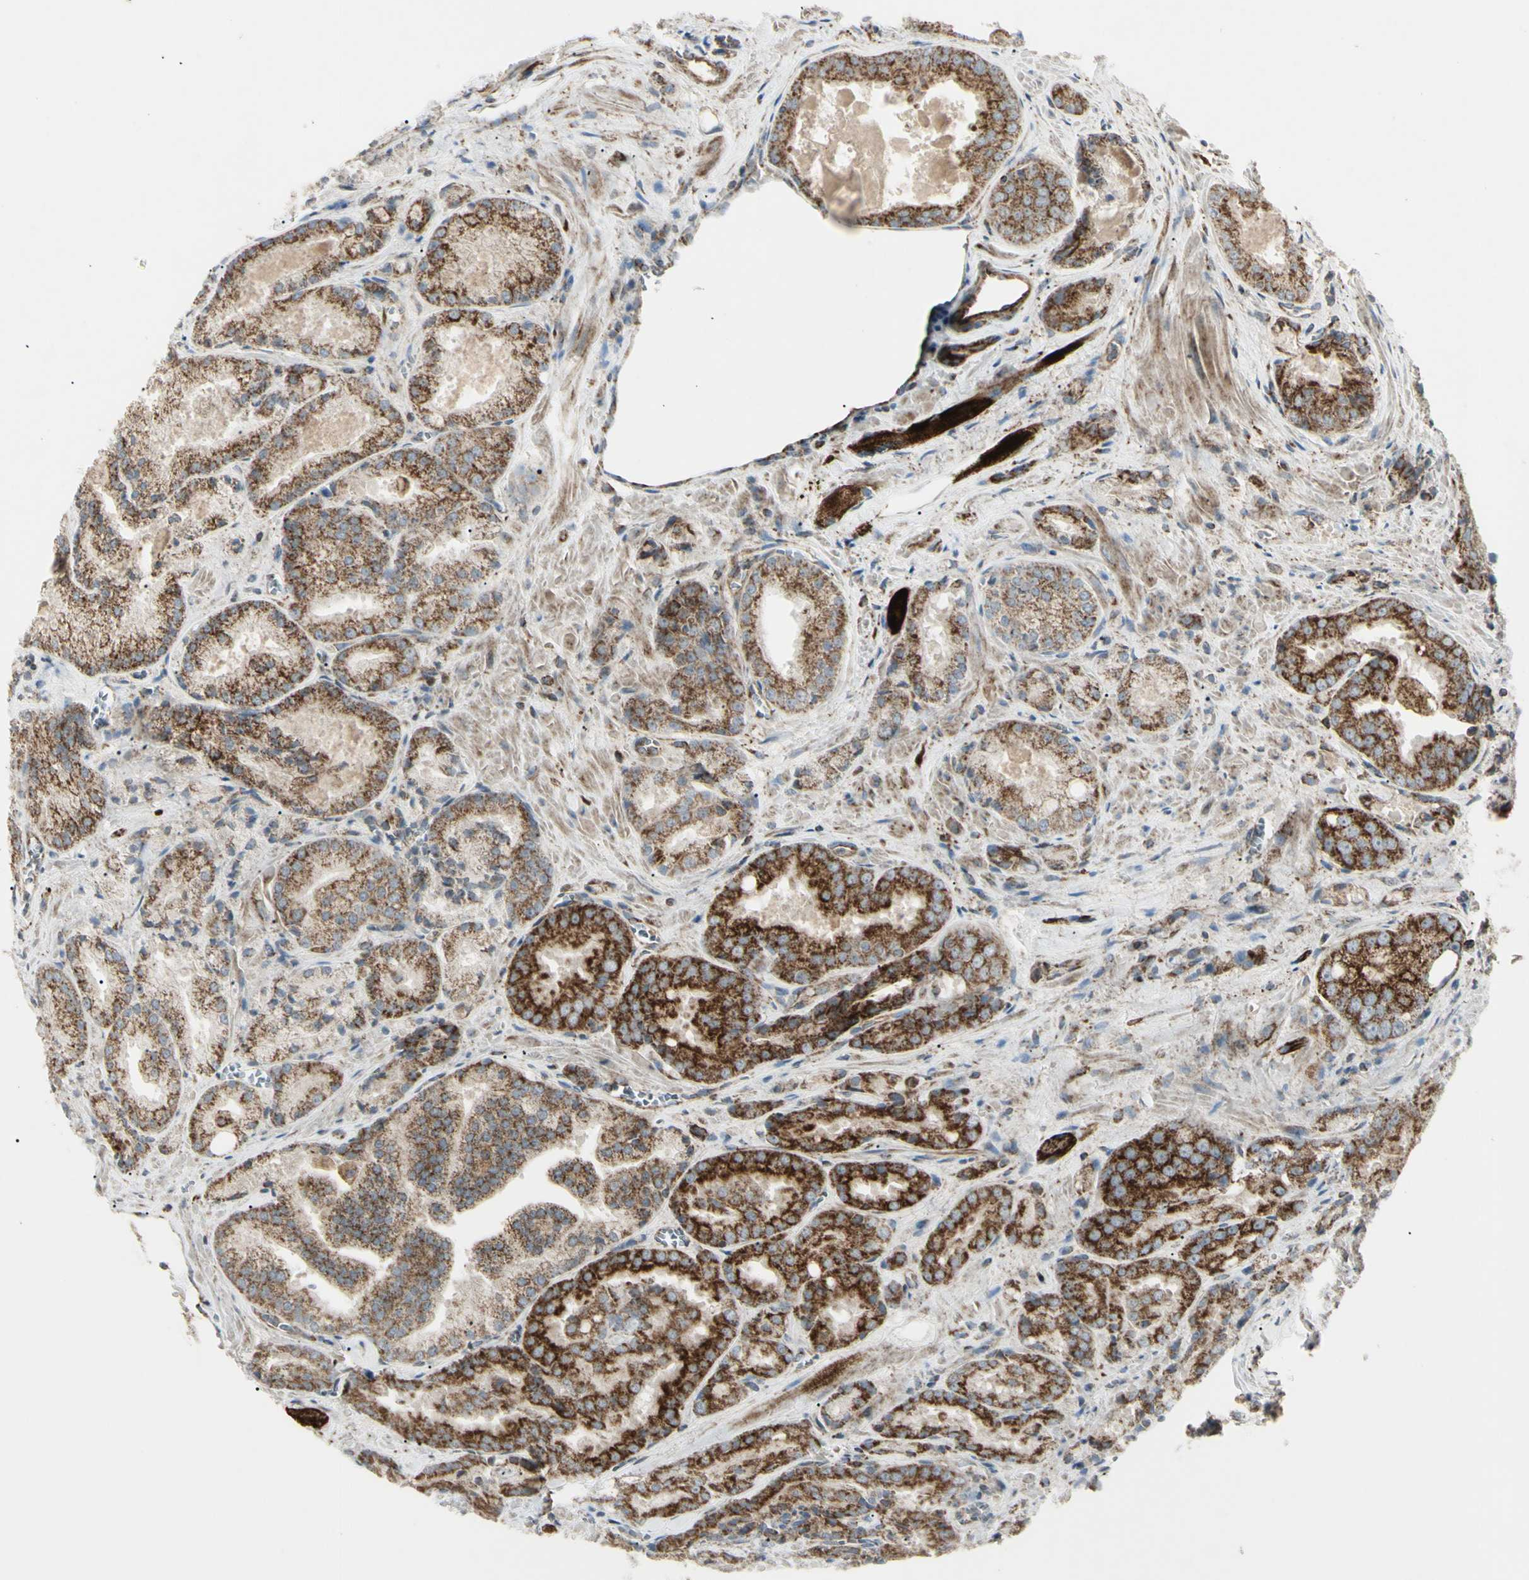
{"staining": {"intensity": "strong", "quantity": ">75%", "location": "cytoplasmic/membranous"}, "tissue": "prostate cancer", "cell_type": "Tumor cells", "image_type": "cancer", "snomed": [{"axis": "morphology", "description": "Adenocarcinoma, Low grade"}, {"axis": "topography", "description": "Prostate"}], "caption": "Immunohistochemical staining of human low-grade adenocarcinoma (prostate) reveals high levels of strong cytoplasmic/membranous protein positivity in approximately >75% of tumor cells.", "gene": "CYB5R1", "patient": {"sex": "male", "age": 64}}